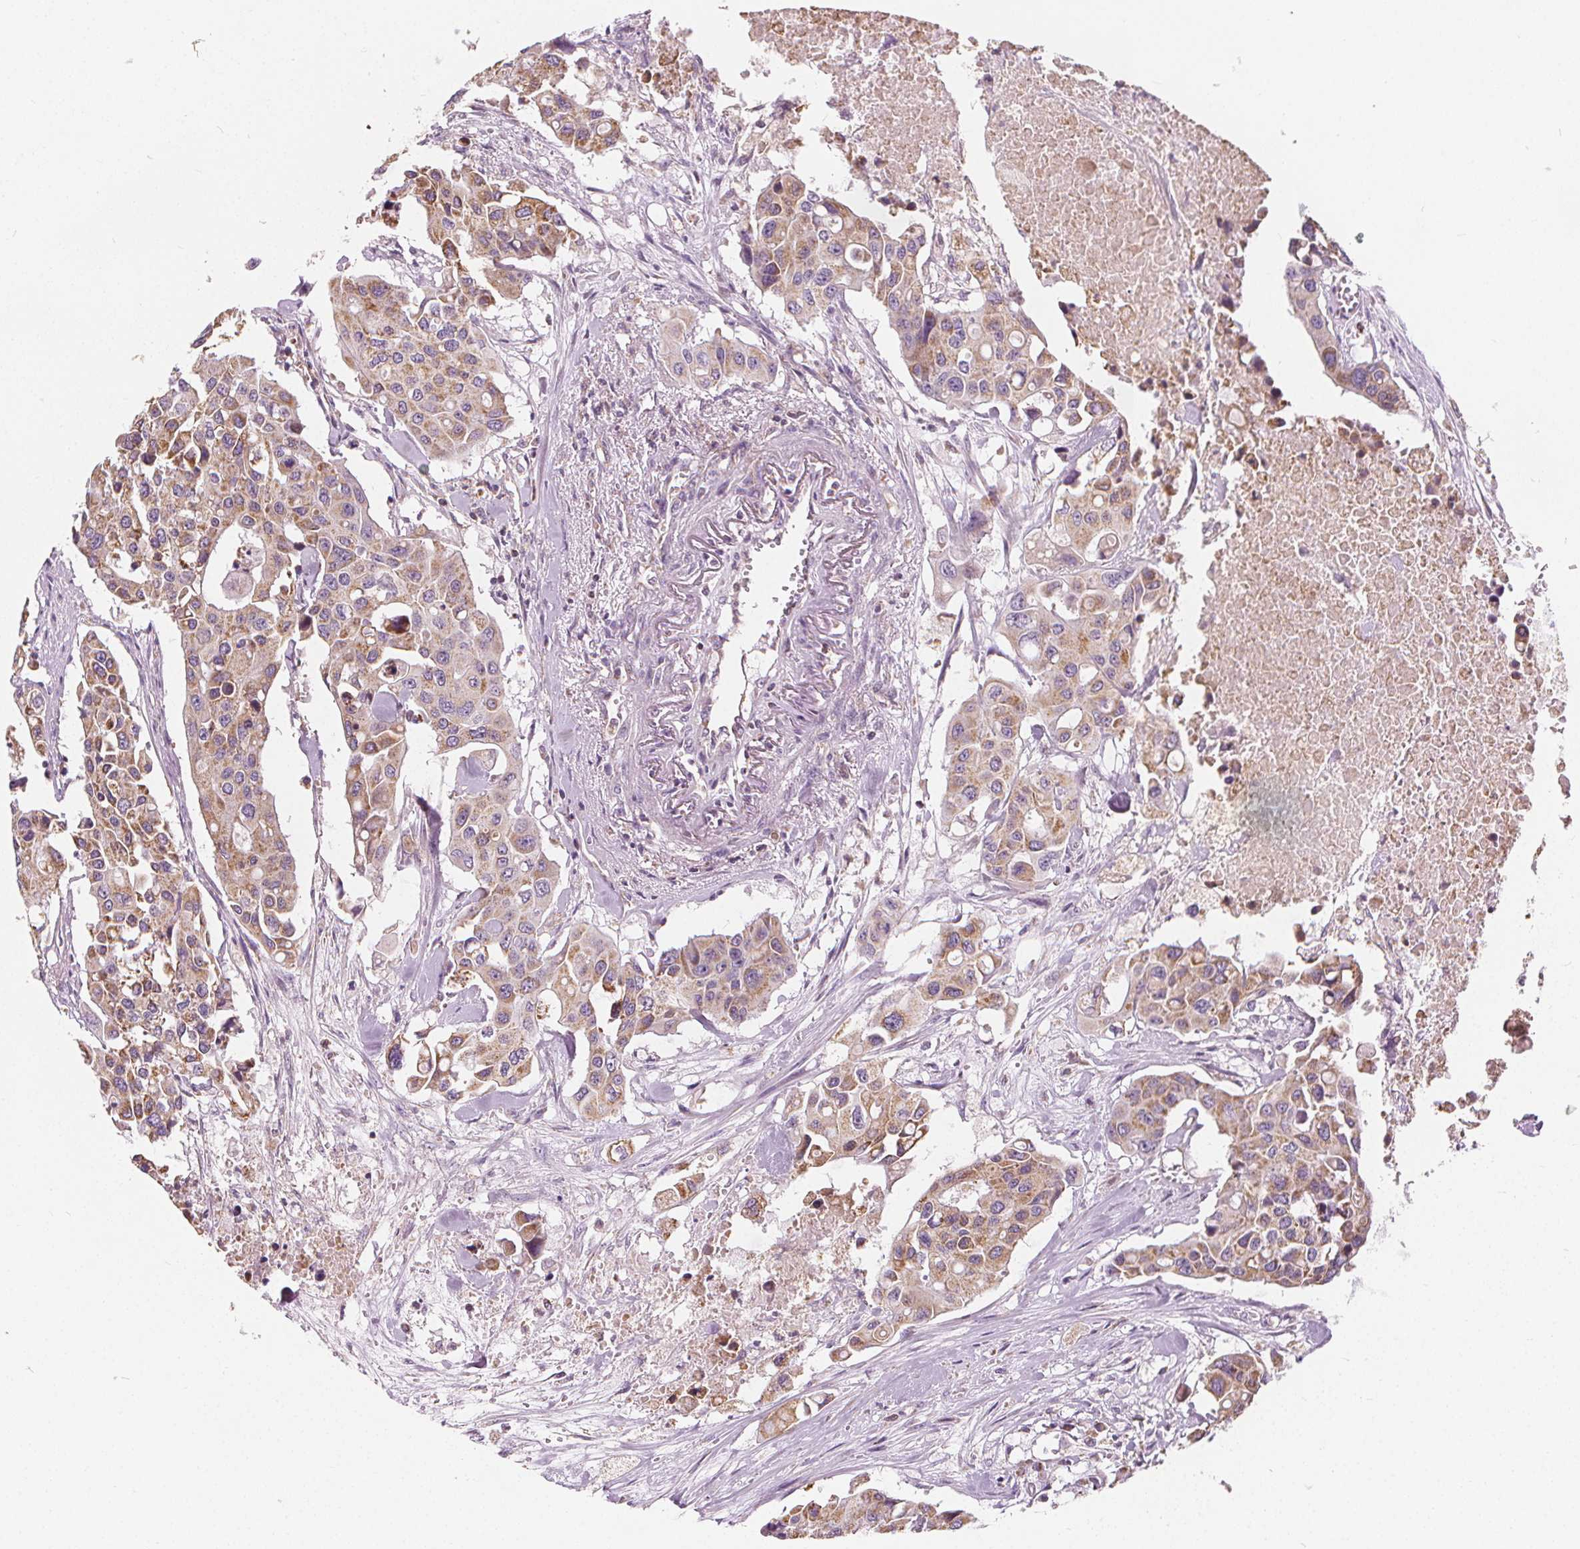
{"staining": {"intensity": "weak", "quantity": ">75%", "location": "cytoplasmic/membranous"}, "tissue": "colorectal cancer", "cell_type": "Tumor cells", "image_type": "cancer", "snomed": [{"axis": "morphology", "description": "Adenocarcinoma, NOS"}, {"axis": "topography", "description": "Colon"}], "caption": "Adenocarcinoma (colorectal) tissue demonstrates weak cytoplasmic/membranous positivity in about >75% of tumor cells, visualized by immunohistochemistry.", "gene": "RAB20", "patient": {"sex": "male", "age": 77}}